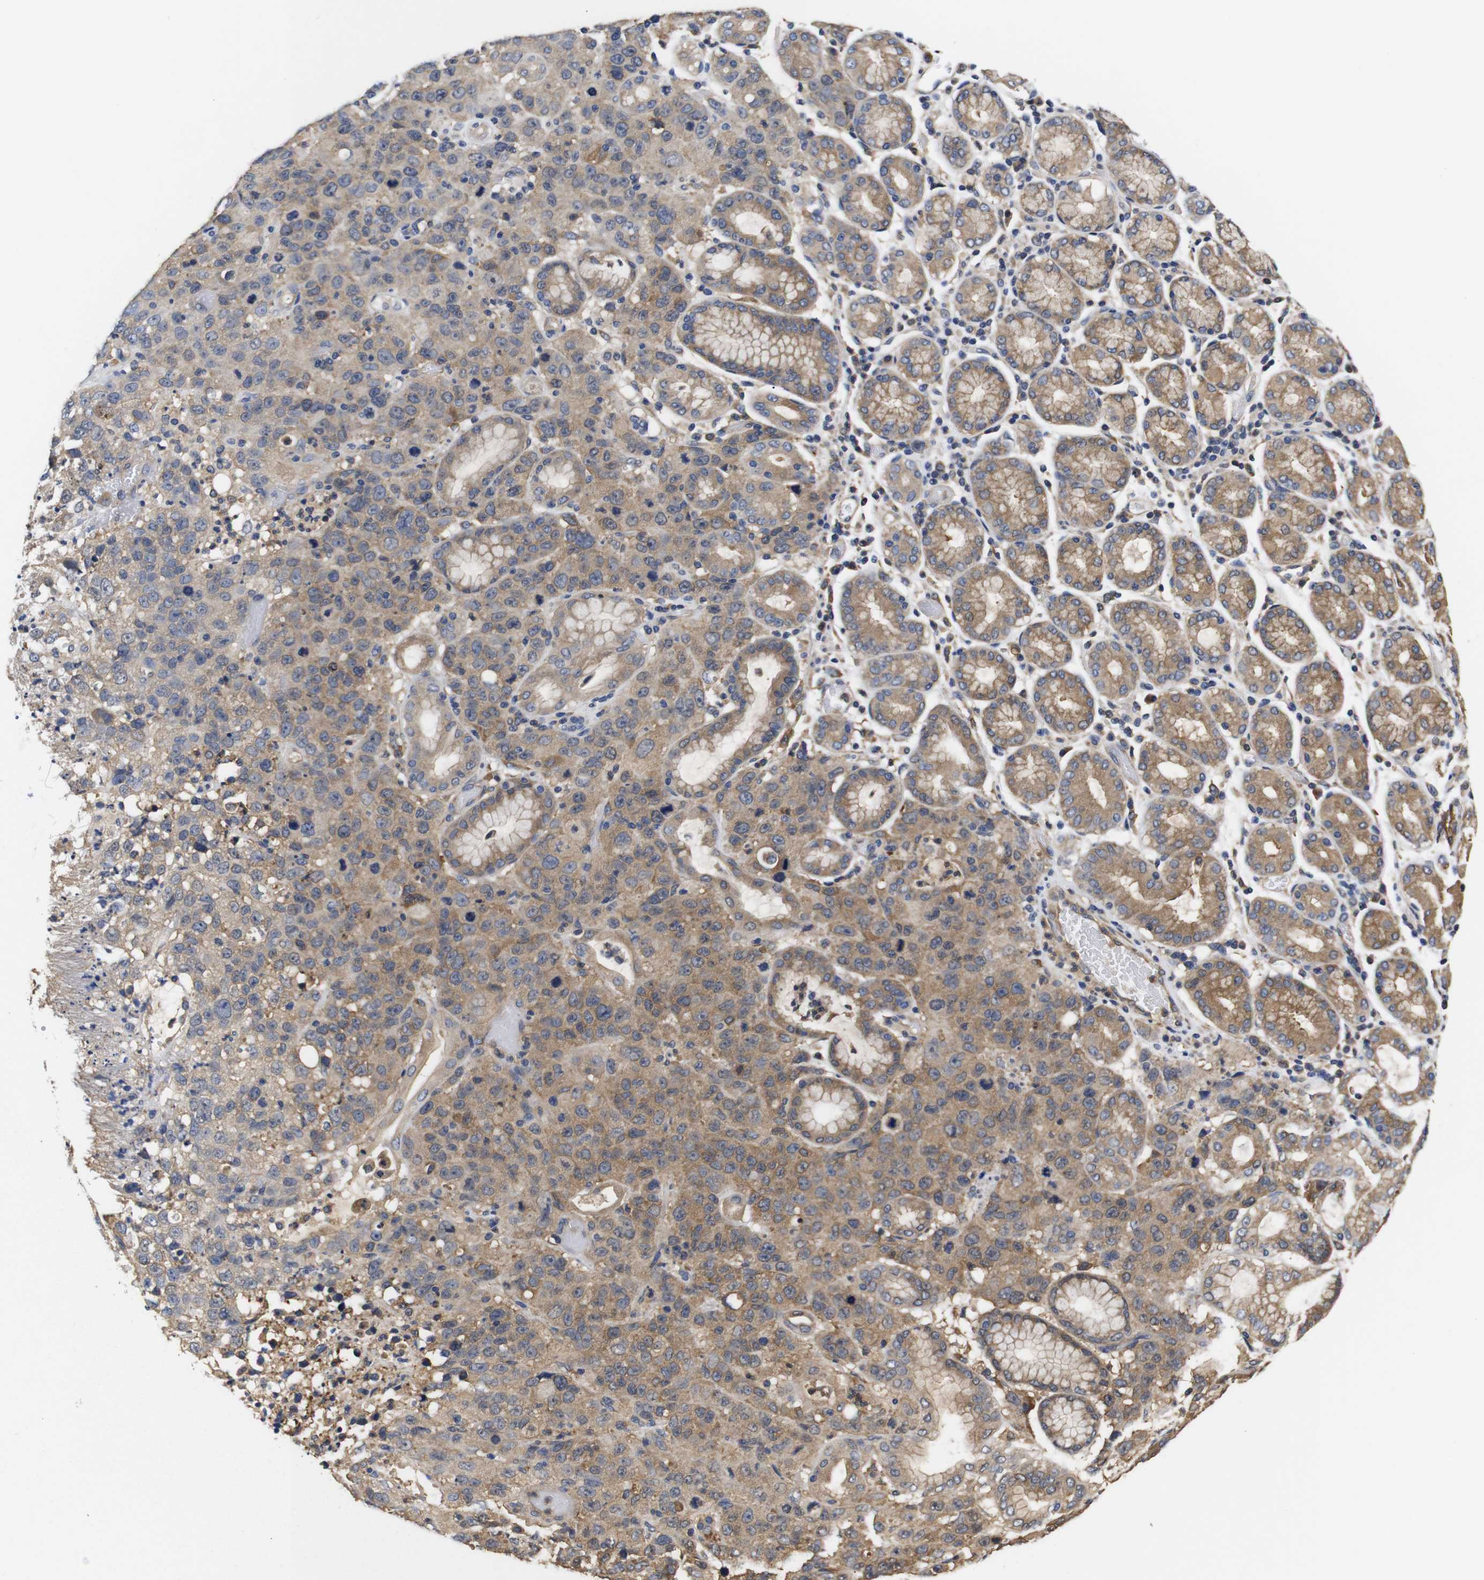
{"staining": {"intensity": "moderate", "quantity": ">75%", "location": "cytoplasmic/membranous"}, "tissue": "stomach cancer", "cell_type": "Tumor cells", "image_type": "cancer", "snomed": [{"axis": "morphology", "description": "Normal tissue, NOS"}, {"axis": "morphology", "description": "Adenocarcinoma, NOS"}, {"axis": "topography", "description": "Stomach"}], "caption": "Protein expression analysis of human stomach cancer (adenocarcinoma) reveals moderate cytoplasmic/membranous expression in approximately >75% of tumor cells. Using DAB (3,3'-diaminobenzidine) (brown) and hematoxylin (blue) stains, captured at high magnification using brightfield microscopy.", "gene": "LRRCC1", "patient": {"sex": "male", "age": 48}}